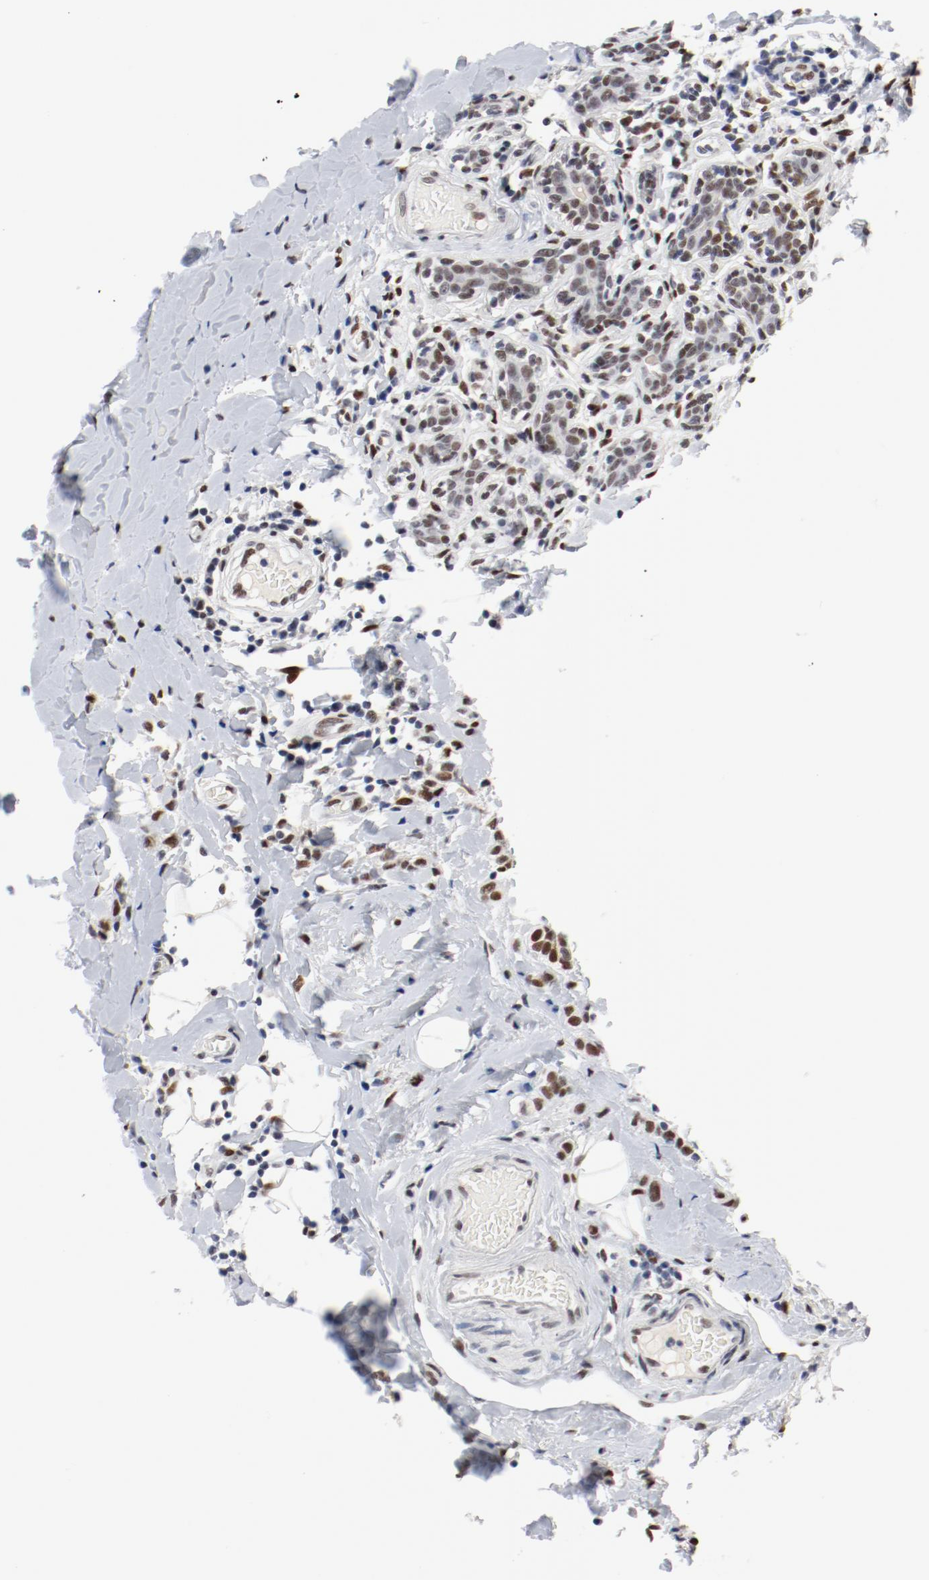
{"staining": {"intensity": "moderate", "quantity": ">75%", "location": "nuclear"}, "tissue": "breast cancer", "cell_type": "Tumor cells", "image_type": "cancer", "snomed": [{"axis": "morphology", "description": "Normal tissue, NOS"}, {"axis": "morphology", "description": "Lobular carcinoma"}, {"axis": "topography", "description": "Breast"}], "caption": "Immunohistochemical staining of breast cancer (lobular carcinoma) shows medium levels of moderate nuclear protein positivity in approximately >75% of tumor cells.", "gene": "ARNT", "patient": {"sex": "female", "age": 47}}